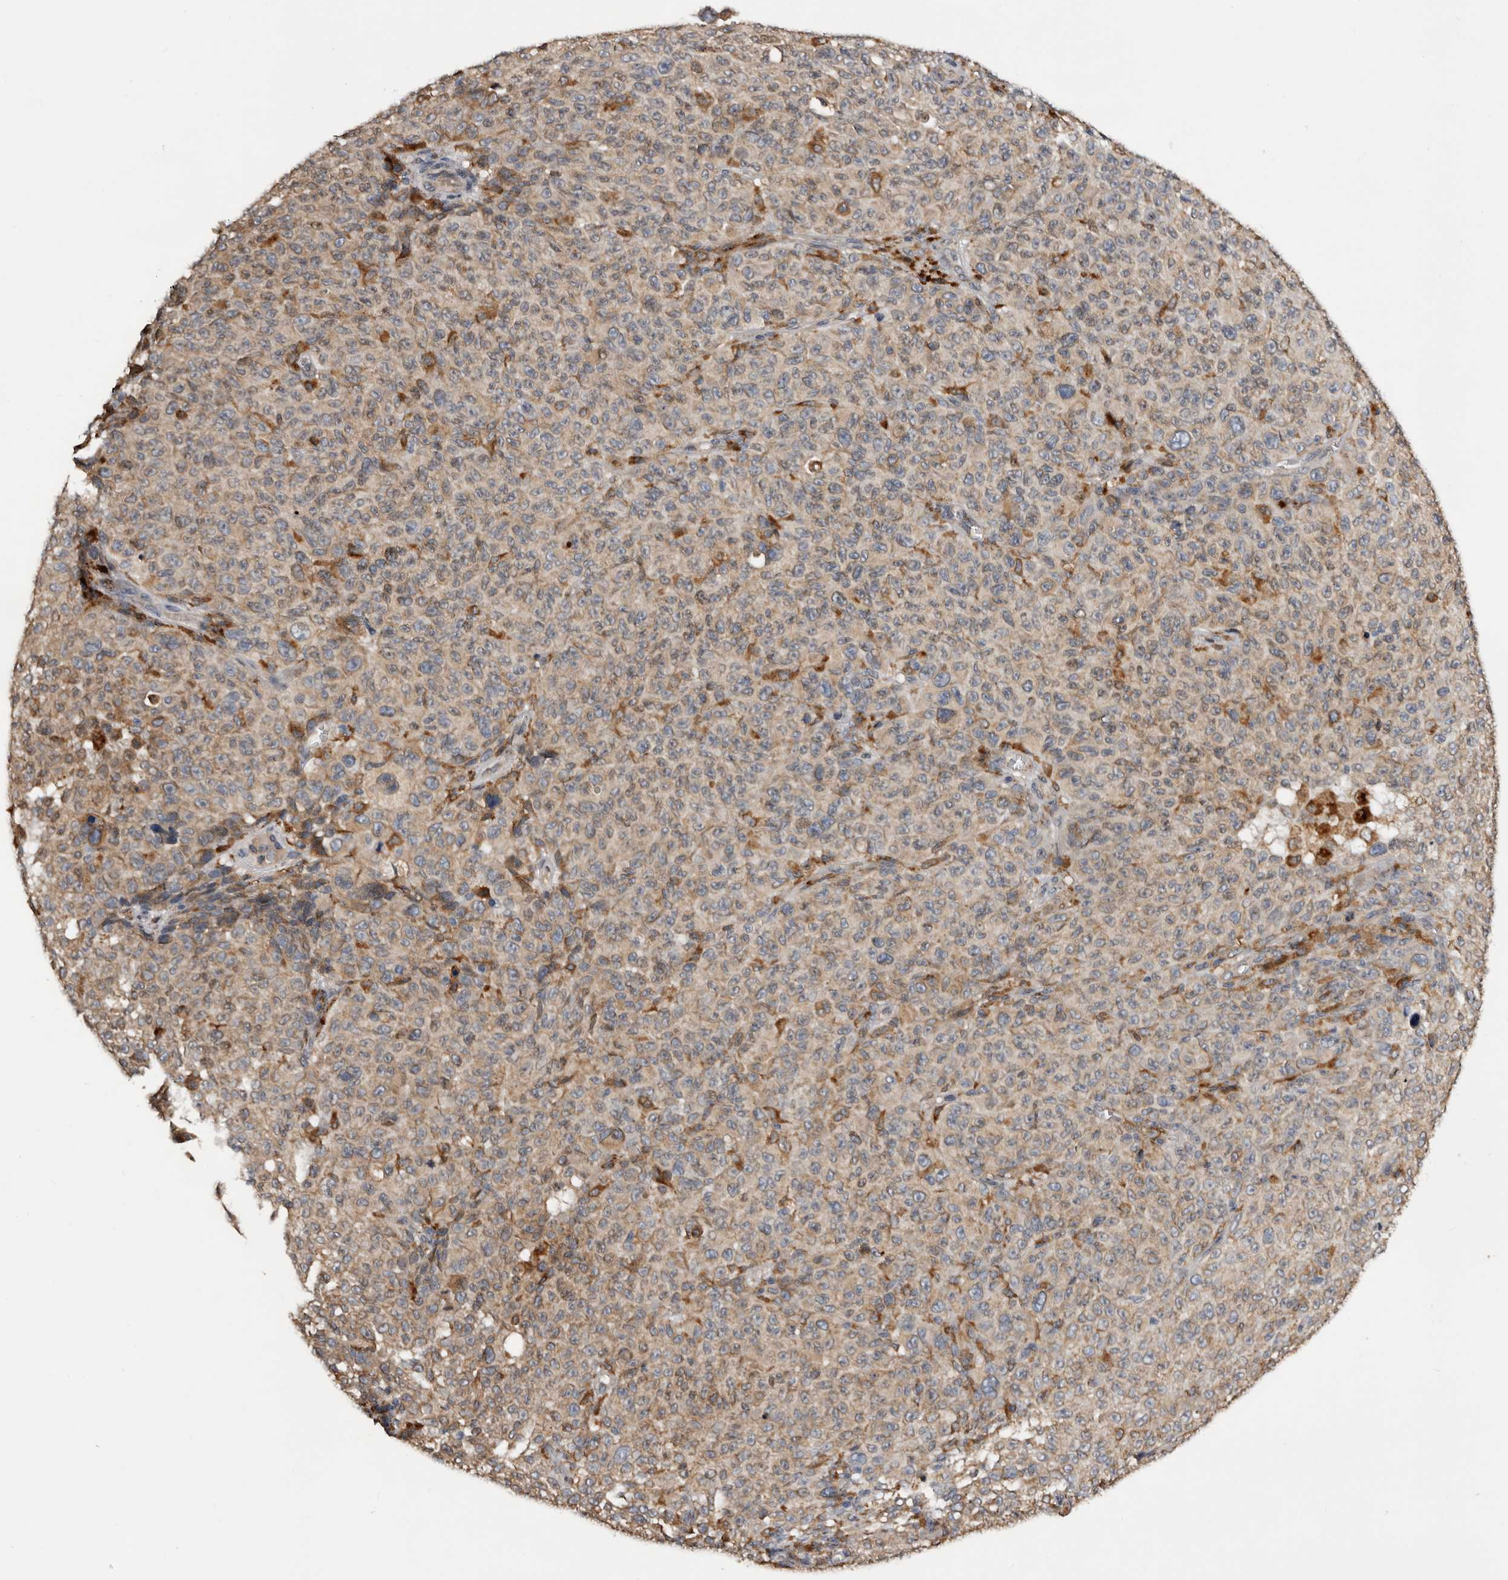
{"staining": {"intensity": "moderate", "quantity": "<25%", "location": "cytoplasmic/membranous"}, "tissue": "melanoma", "cell_type": "Tumor cells", "image_type": "cancer", "snomed": [{"axis": "morphology", "description": "Malignant melanoma, NOS"}, {"axis": "topography", "description": "Skin"}], "caption": "Immunohistochemistry (IHC) of melanoma exhibits low levels of moderate cytoplasmic/membranous positivity in about <25% of tumor cells.", "gene": "INKA2", "patient": {"sex": "female", "age": 82}}